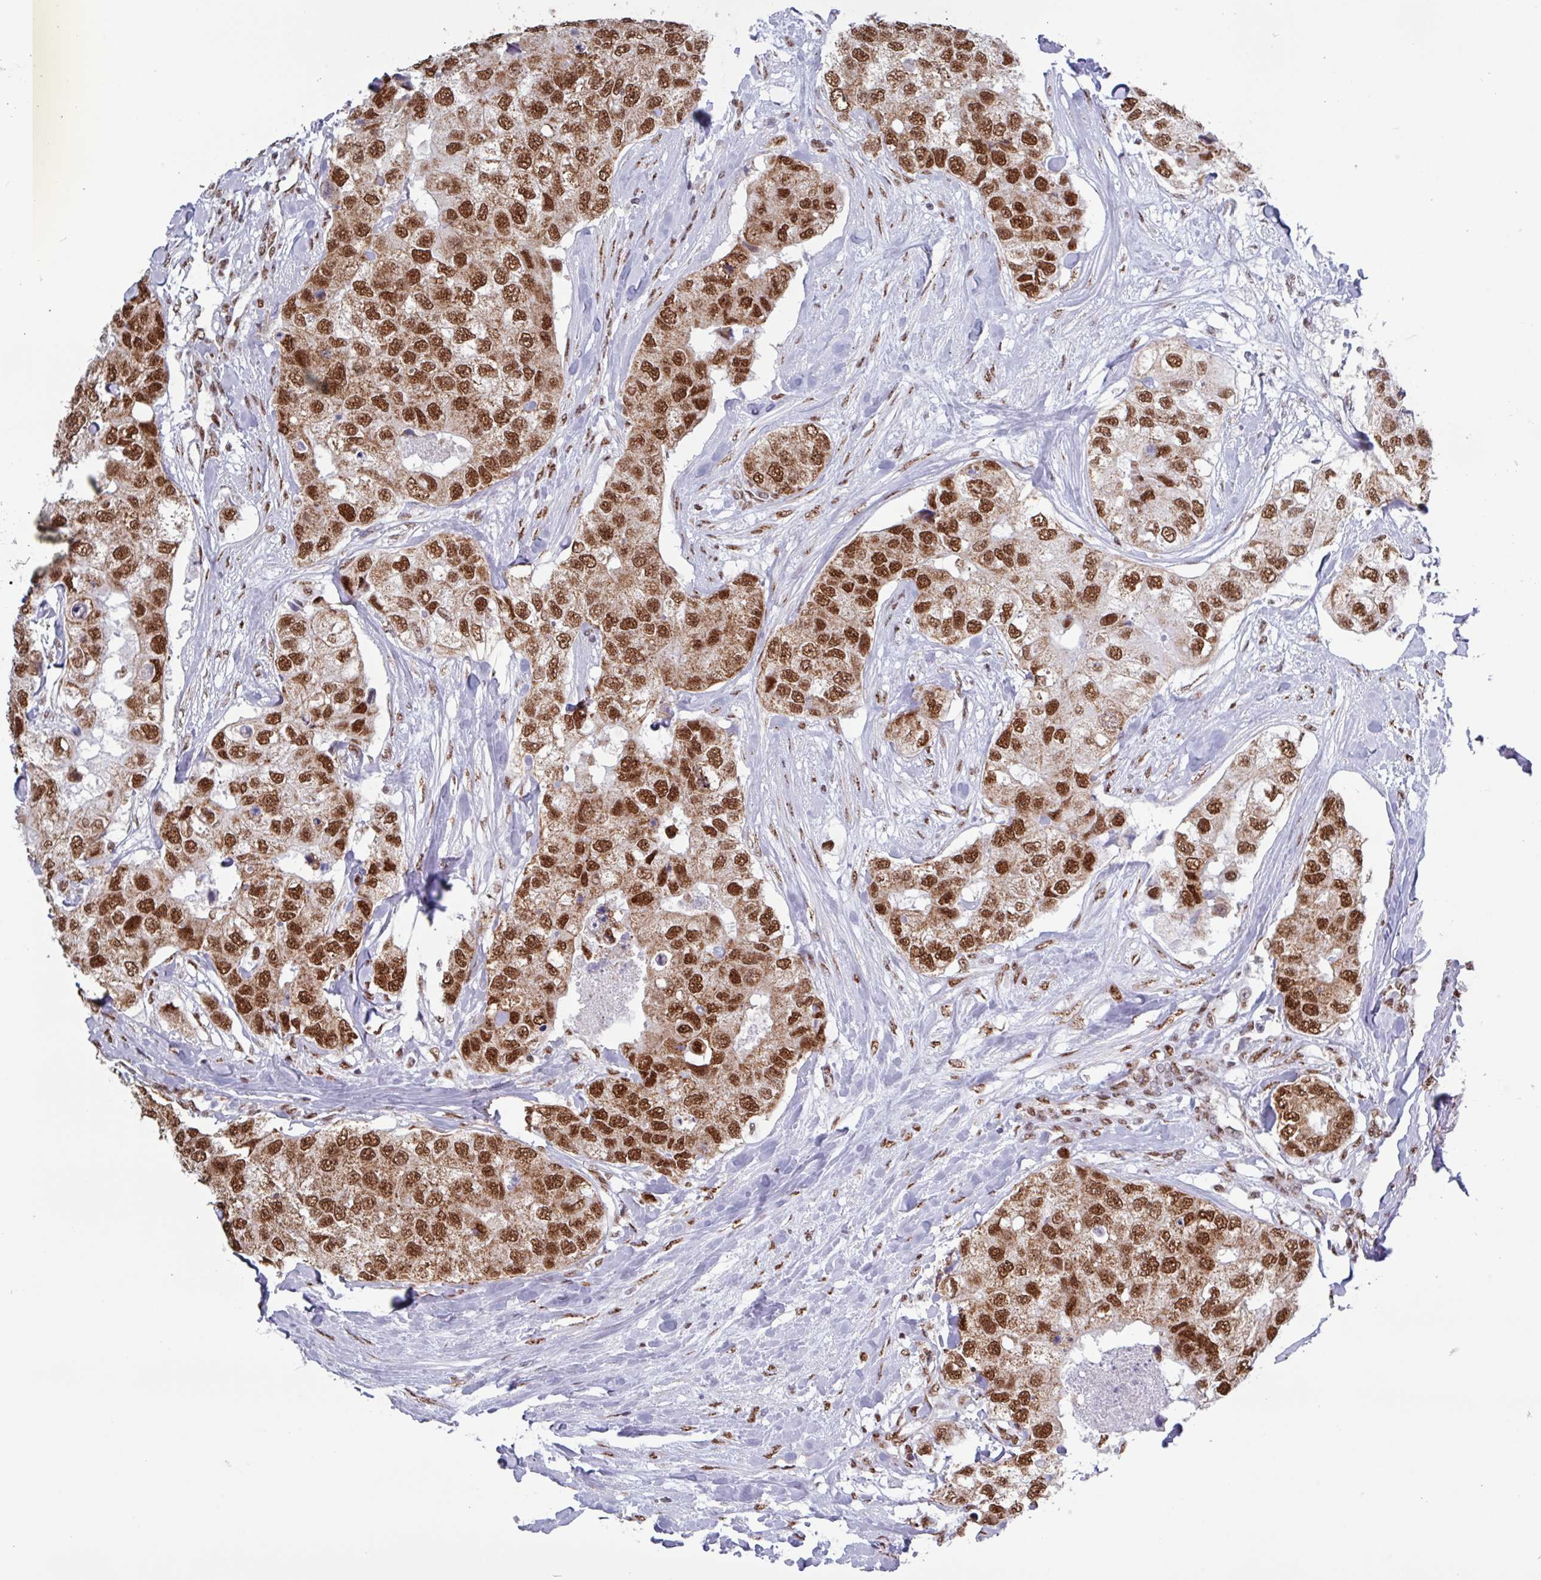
{"staining": {"intensity": "strong", "quantity": ">75%", "location": "nuclear"}, "tissue": "breast cancer", "cell_type": "Tumor cells", "image_type": "cancer", "snomed": [{"axis": "morphology", "description": "Duct carcinoma"}, {"axis": "topography", "description": "Breast"}], "caption": "The immunohistochemical stain highlights strong nuclear staining in tumor cells of breast cancer tissue. (DAB (3,3'-diaminobenzidine) = brown stain, brightfield microscopy at high magnification).", "gene": "PUF60", "patient": {"sex": "female", "age": 62}}